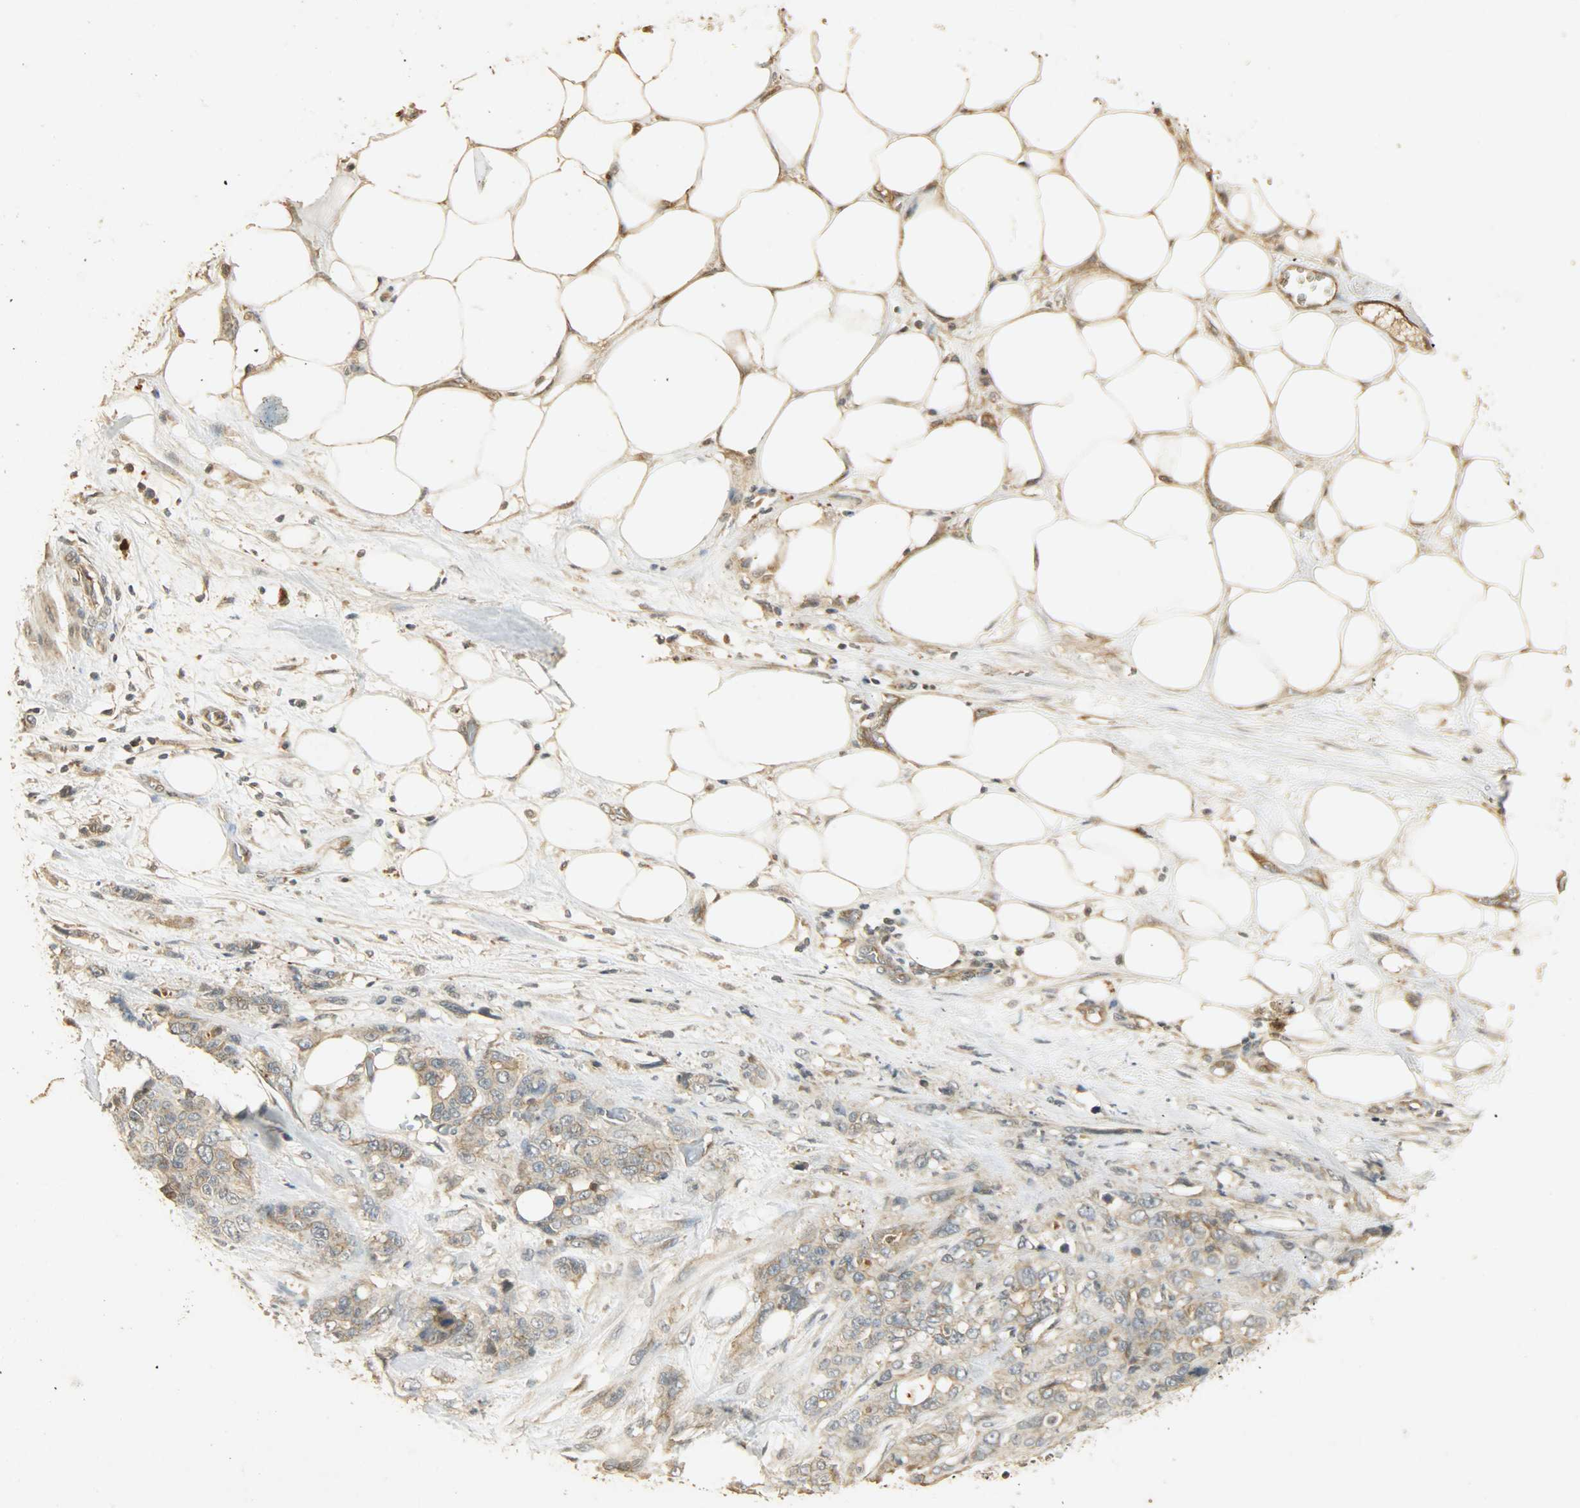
{"staining": {"intensity": "moderate", "quantity": ">75%", "location": "cytoplasmic/membranous"}, "tissue": "pancreatic cancer", "cell_type": "Tumor cells", "image_type": "cancer", "snomed": [{"axis": "morphology", "description": "Adenocarcinoma, NOS"}, {"axis": "topography", "description": "Pancreas"}], "caption": "Protein staining shows moderate cytoplasmic/membranous positivity in about >75% of tumor cells in pancreatic adenocarcinoma.", "gene": "ATP2B1", "patient": {"sex": "male", "age": 46}}